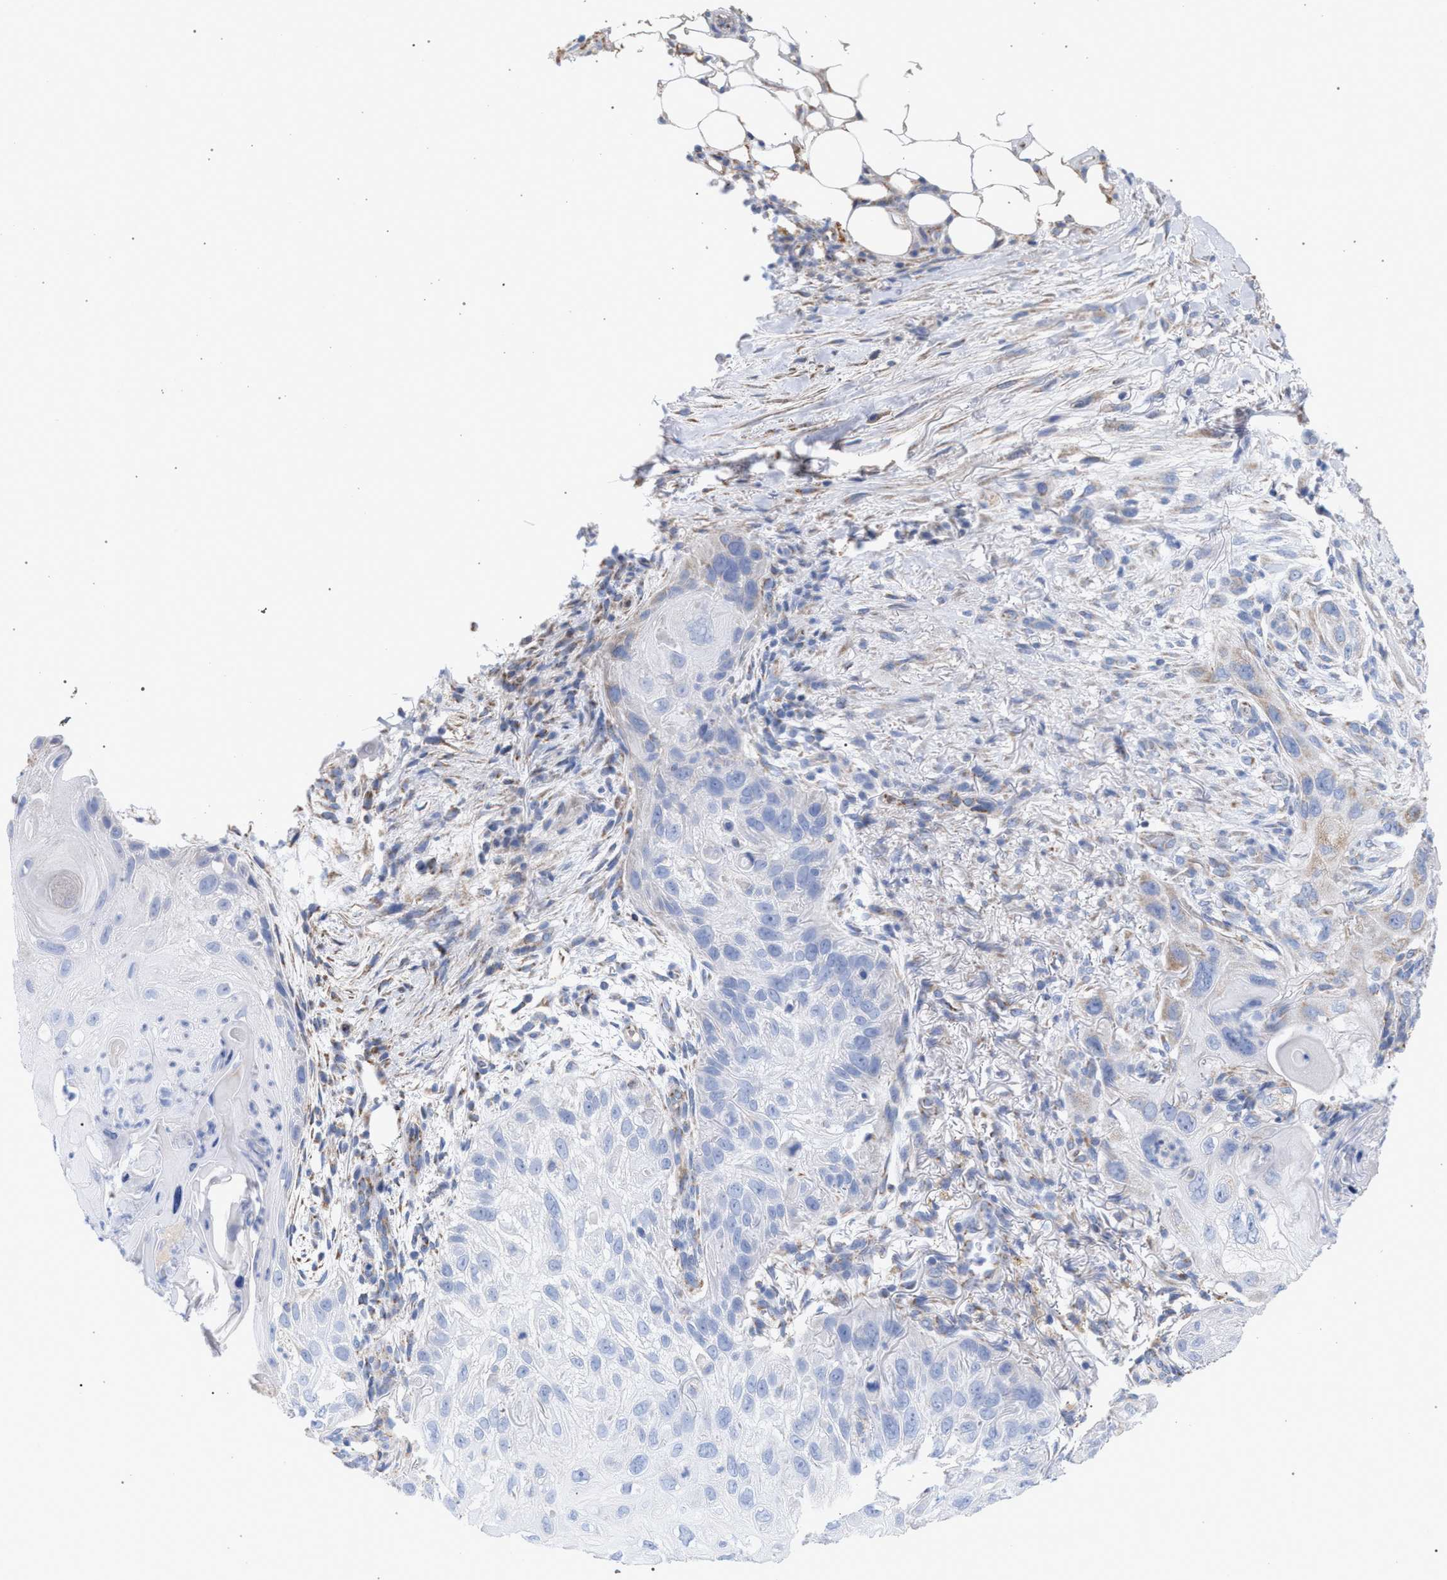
{"staining": {"intensity": "negative", "quantity": "none", "location": "none"}, "tissue": "skin cancer", "cell_type": "Tumor cells", "image_type": "cancer", "snomed": [{"axis": "morphology", "description": "Squamous cell carcinoma, NOS"}, {"axis": "topography", "description": "Skin"}], "caption": "IHC of human skin cancer (squamous cell carcinoma) shows no positivity in tumor cells. (DAB immunohistochemistry (IHC), high magnification).", "gene": "ECI2", "patient": {"sex": "female", "age": 77}}